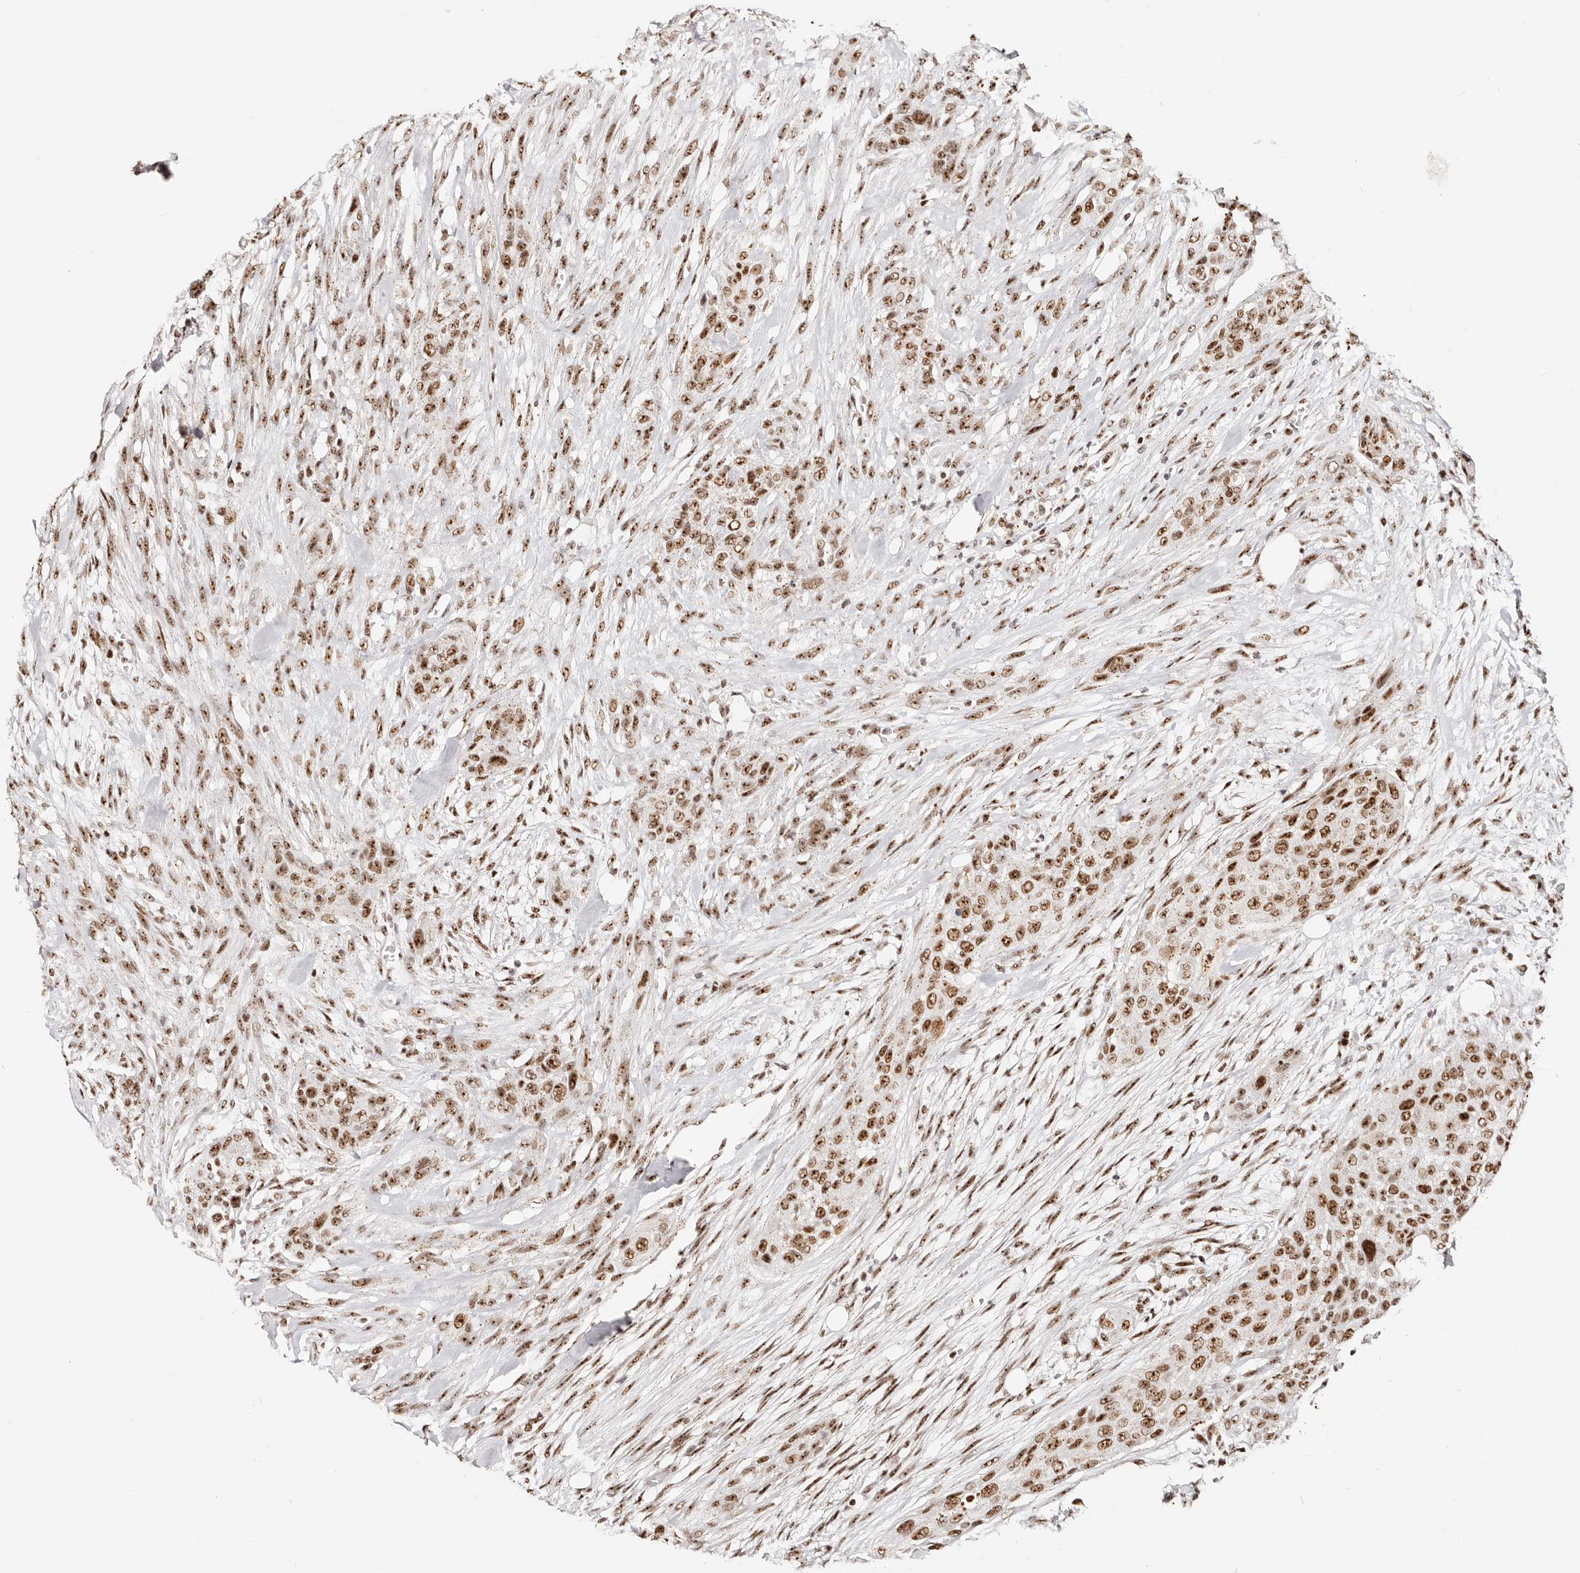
{"staining": {"intensity": "moderate", "quantity": ">75%", "location": "nuclear"}, "tissue": "urothelial cancer", "cell_type": "Tumor cells", "image_type": "cancer", "snomed": [{"axis": "morphology", "description": "Urothelial carcinoma, High grade"}, {"axis": "topography", "description": "Urinary bladder"}], "caption": "Human urothelial carcinoma (high-grade) stained with a protein marker reveals moderate staining in tumor cells.", "gene": "IQGAP3", "patient": {"sex": "male", "age": 35}}